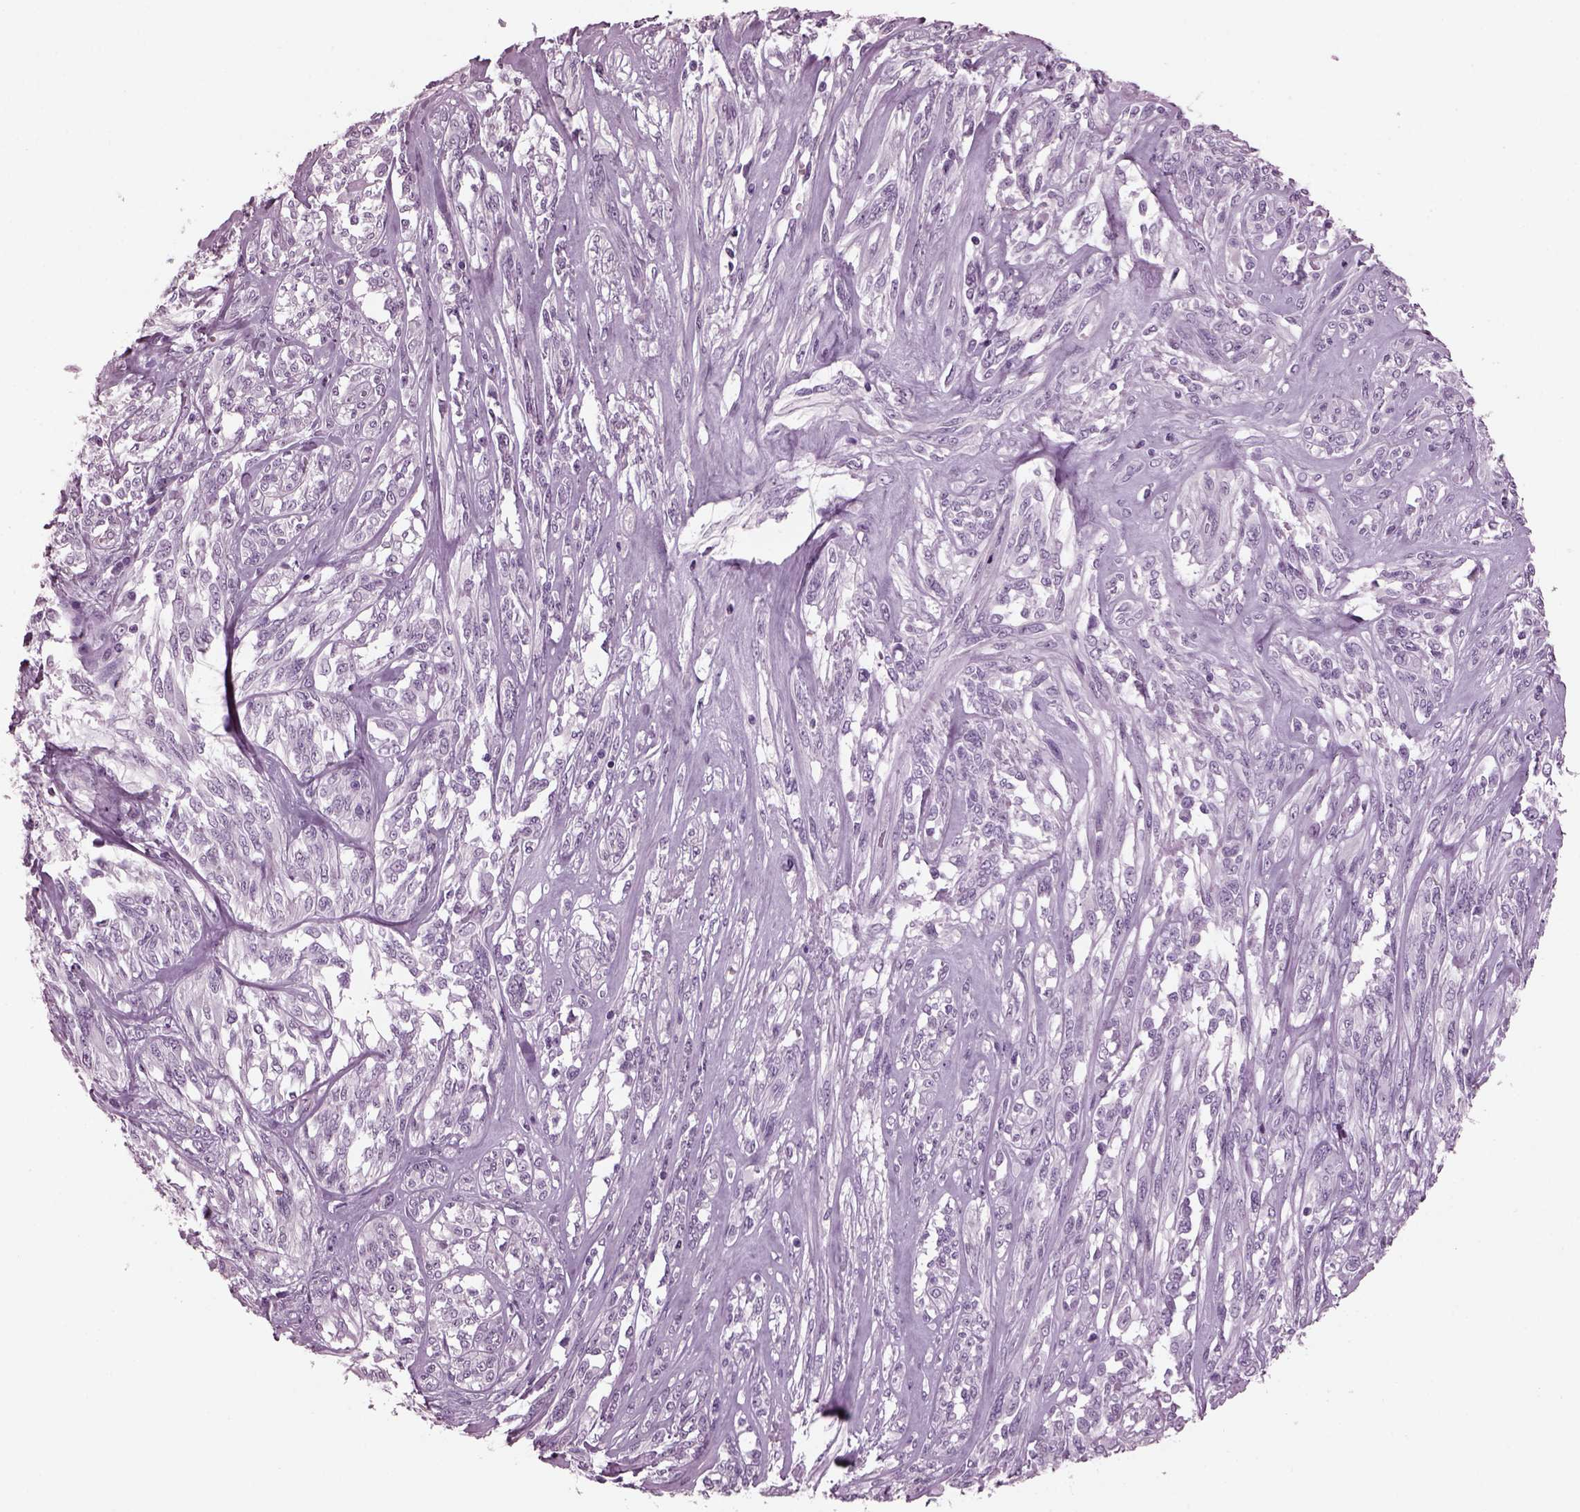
{"staining": {"intensity": "negative", "quantity": "none", "location": "none"}, "tissue": "melanoma", "cell_type": "Tumor cells", "image_type": "cancer", "snomed": [{"axis": "morphology", "description": "Malignant melanoma, NOS"}, {"axis": "topography", "description": "Skin"}], "caption": "Immunohistochemical staining of human melanoma exhibits no significant expression in tumor cells.", "gene": "TPPP2", "patient": {"sex": "female", "age": 91}}